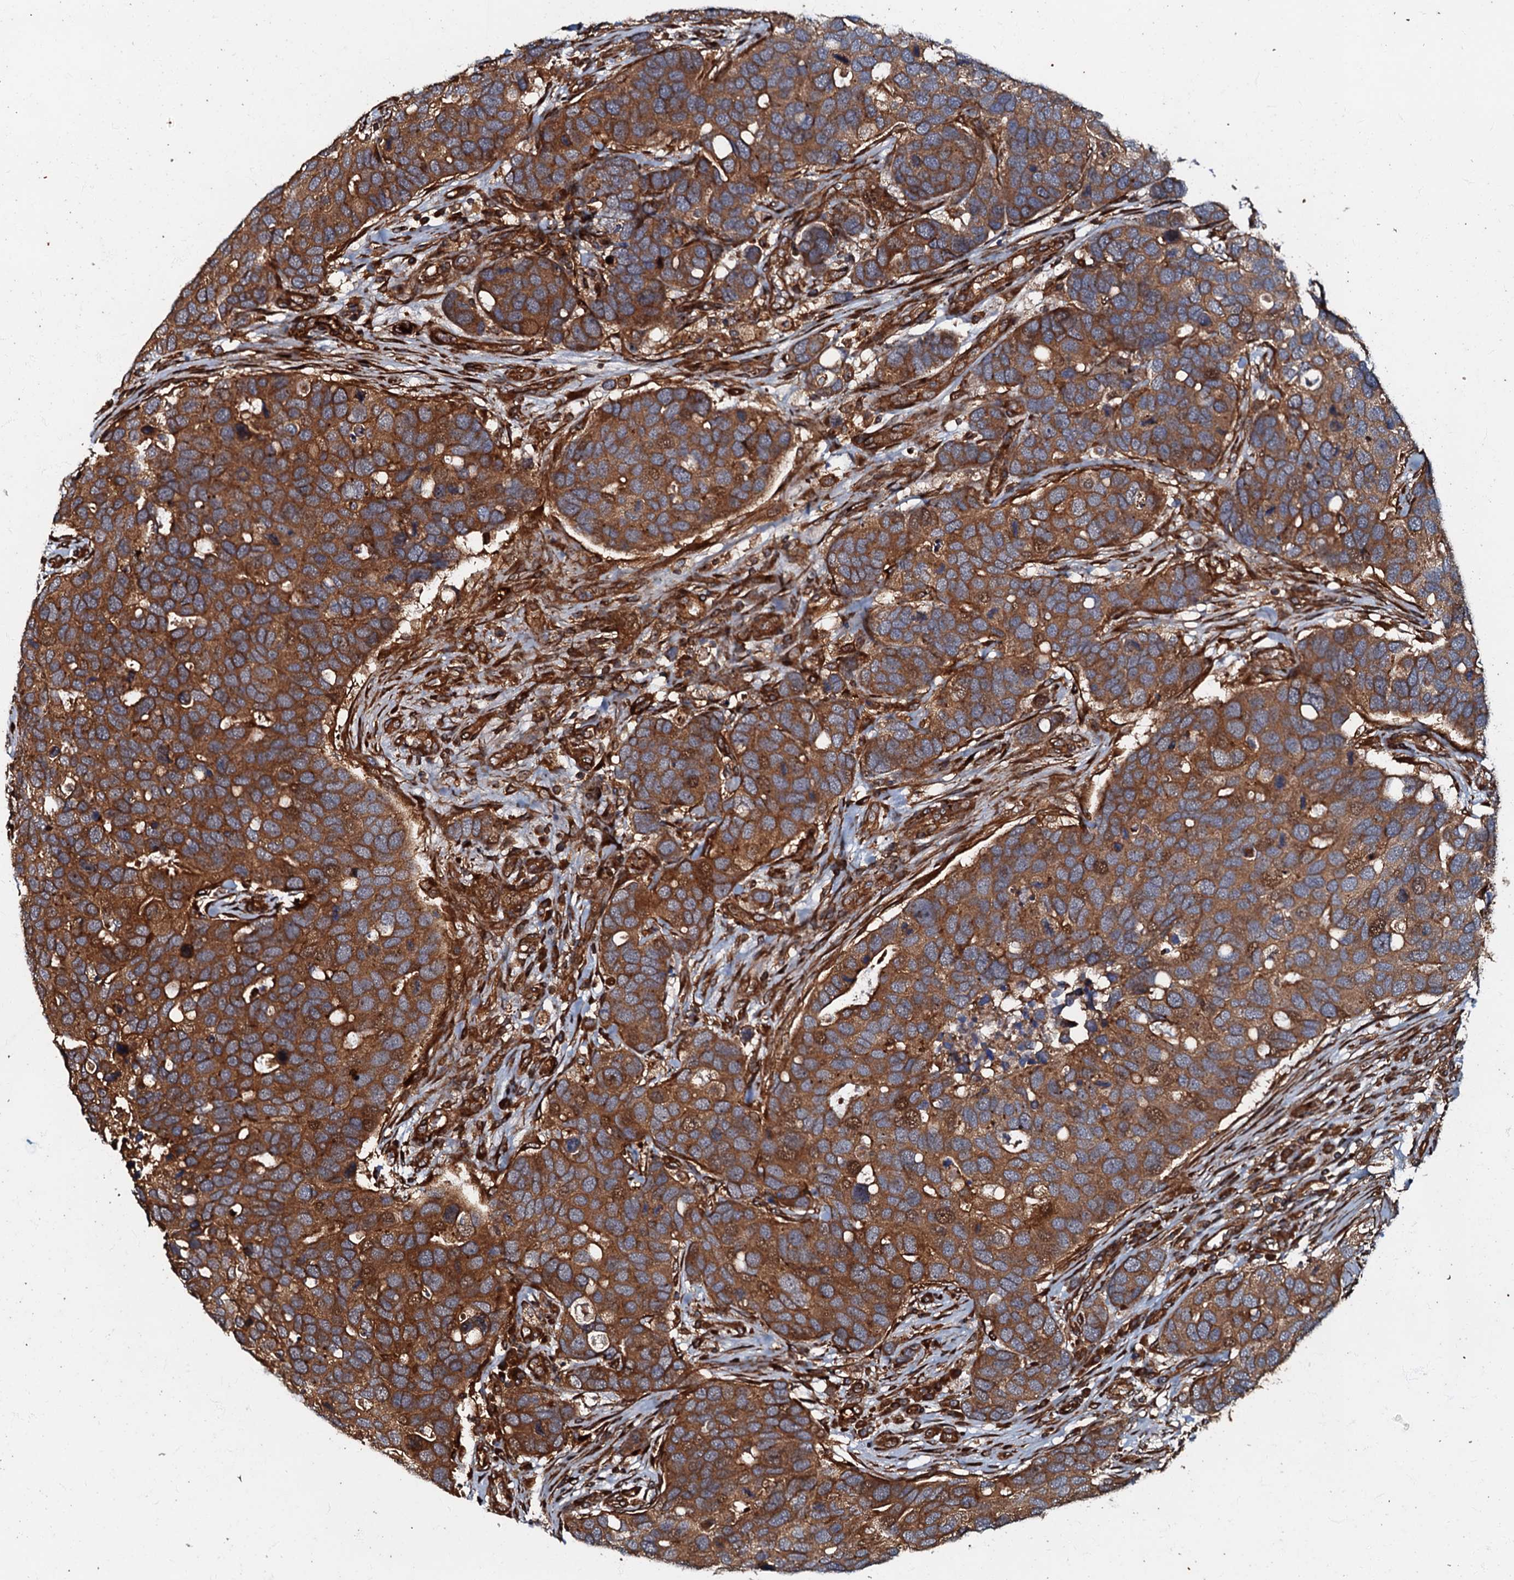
{"staining": {"intensity": "strong", "quantity": ">75%", "location": "cytoplasmic/membranous"}, "tissue": "breast cancer", "cell_type": "Tumor cells", "image_type": "cancer", "snomed": [{"axis": "morphology", "description": "Duct carcinoma"}, {"axis": "topography", "description": "Breast"}], "caption": "Protein expression analysis of human breast invasive ductal carcinoma reveals strong cytoplasmic/membranous positivity in approximately >75% of tumor cells.", "gene": "BLOC1S6", "patient": {"sex": "female", "age": 83}}